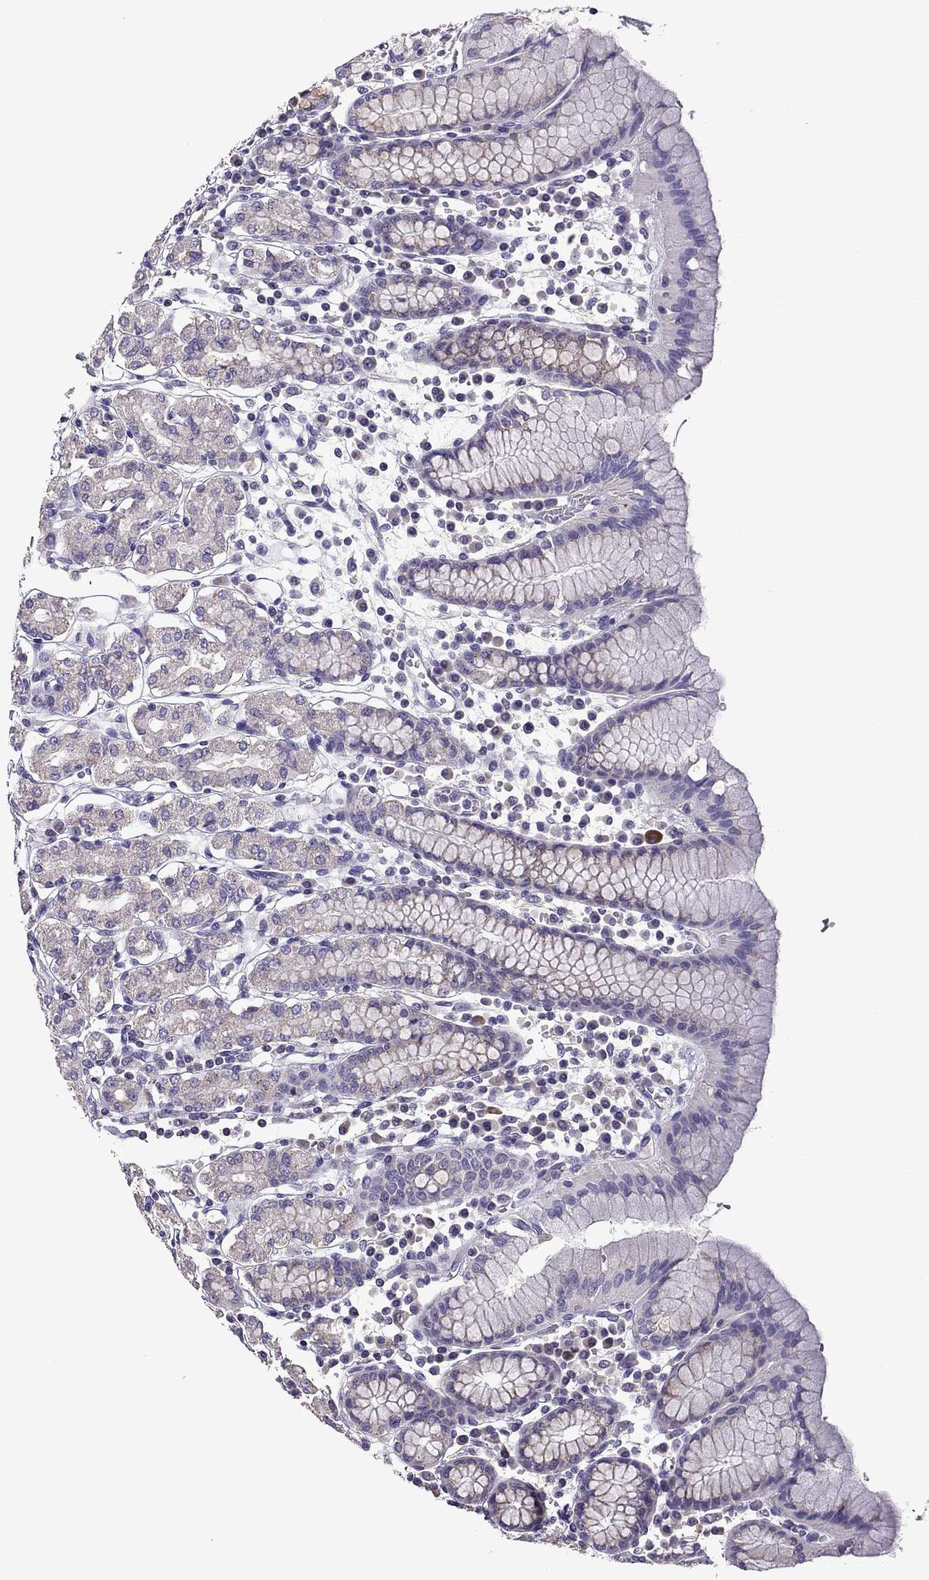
{"staining": {"intensity": "negative", "quantity": "none", "location": "none"}, "tissue": "stomach", "cell_type": "Glandular cells", "image_type": "normal", "snomed": [{"axis": "morphology", "description": "Normal tissue, NOS"}, {"axis": "topography", "description": "Stomach, upper"}, {"axis": "topography", "description": "Stomach"}], "caption": "A high-resolution histopathology image shows IHC staining of normal stomach, which displays no significant positivity in glandular cells.", "gene": "TTN", "patient": {"sex": "male", "age": 62}}